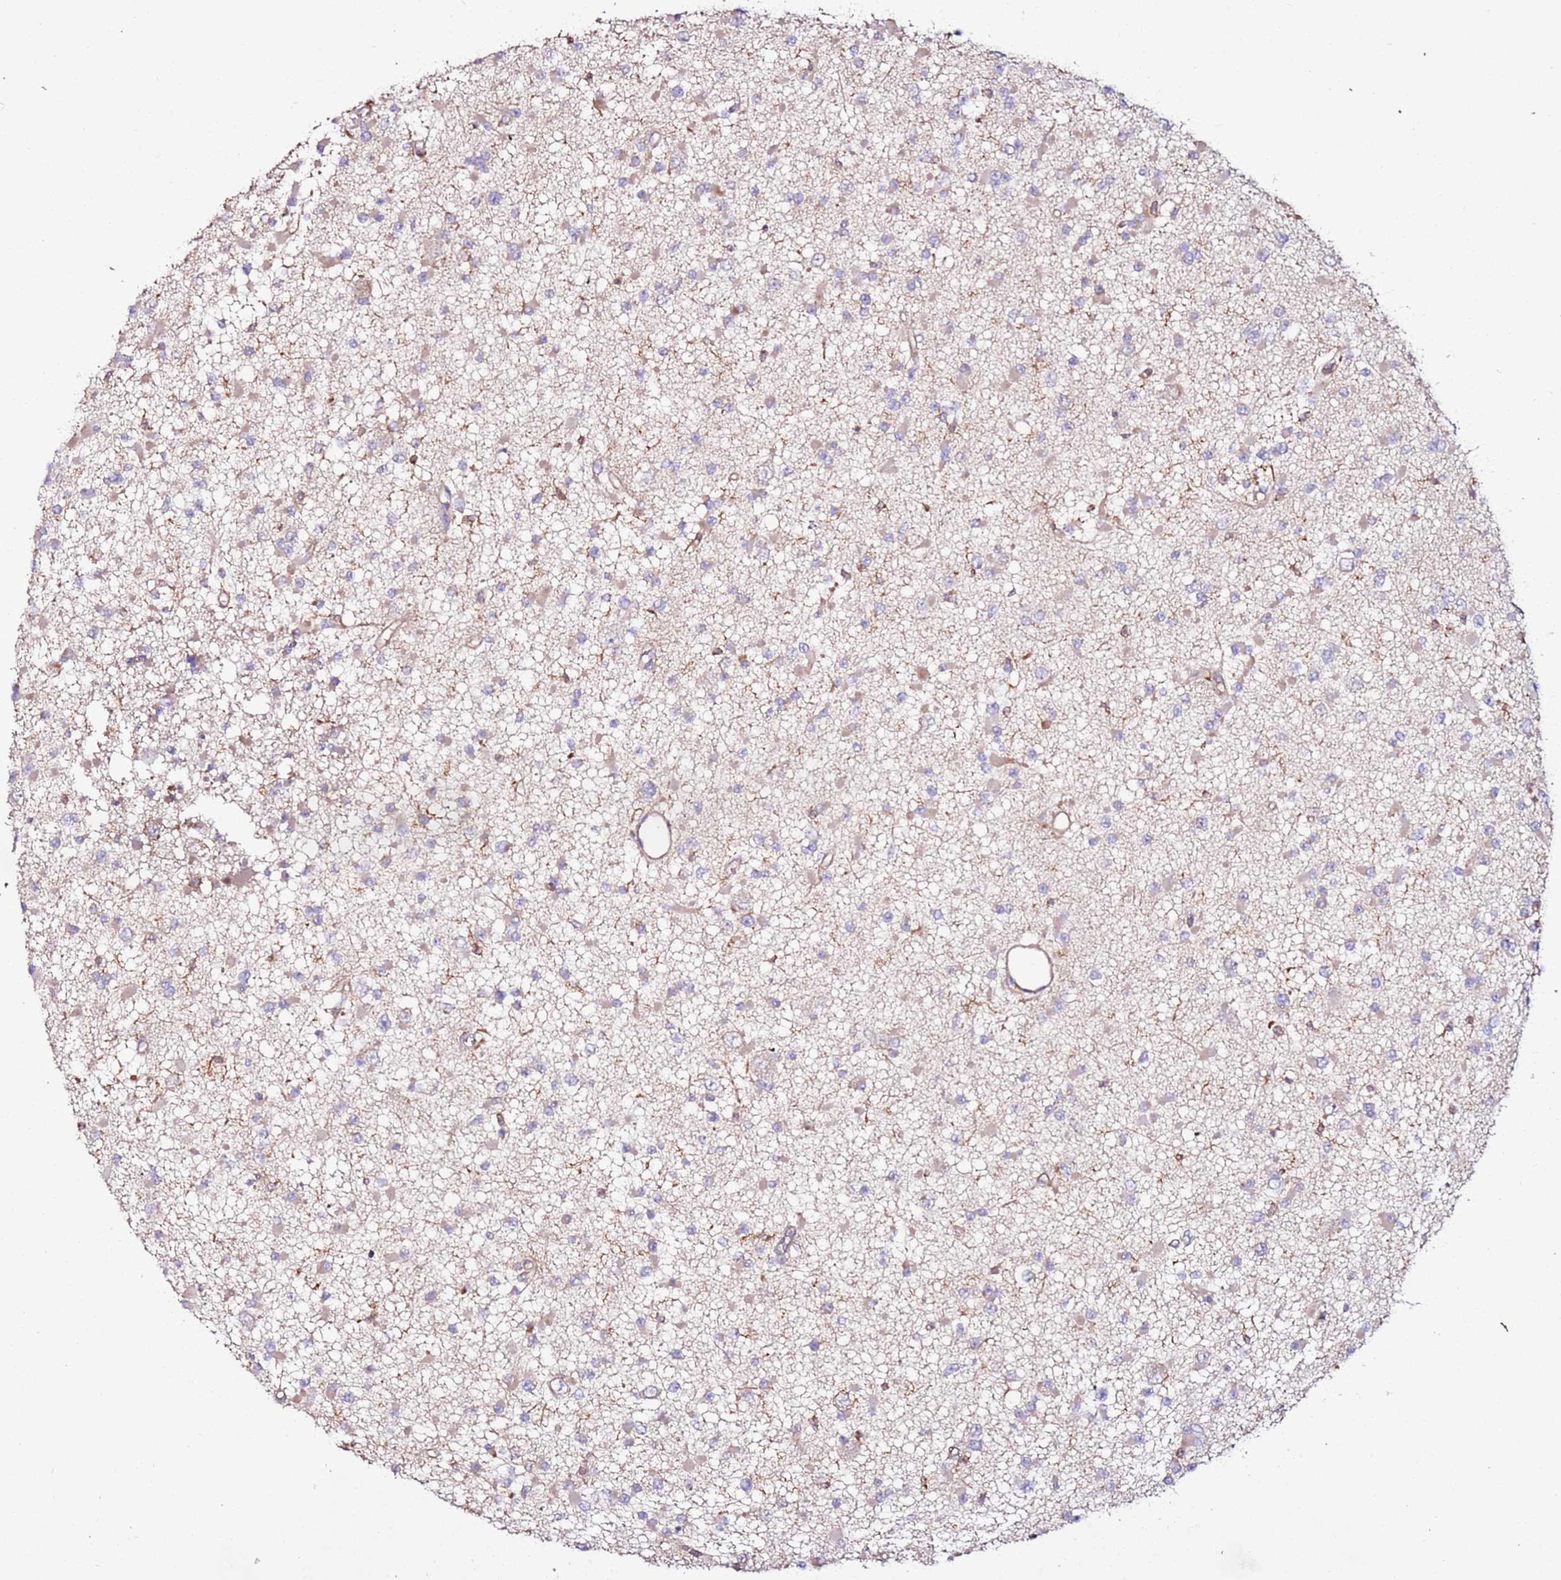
{"staining": {"intensity": "negative", "quantity": "none", "location": "none"}, "tissue": "glioma", "cell_type": "Tumor cells", "image_type": "cancer", "snomed": [{"axis": "morphology", "description": "Glioma, malignant, Low grade"}, {"axis": "topography", "description": "Brain"}], "caption": "A high-resolution micrograph shows immunohistochemistry (IHC) staining of malignant glioma (low-grade), which reveals no significant staining in tumor cells.", "gene": "FLVCR1", "patient": {"sex": "female", "age": 22}}